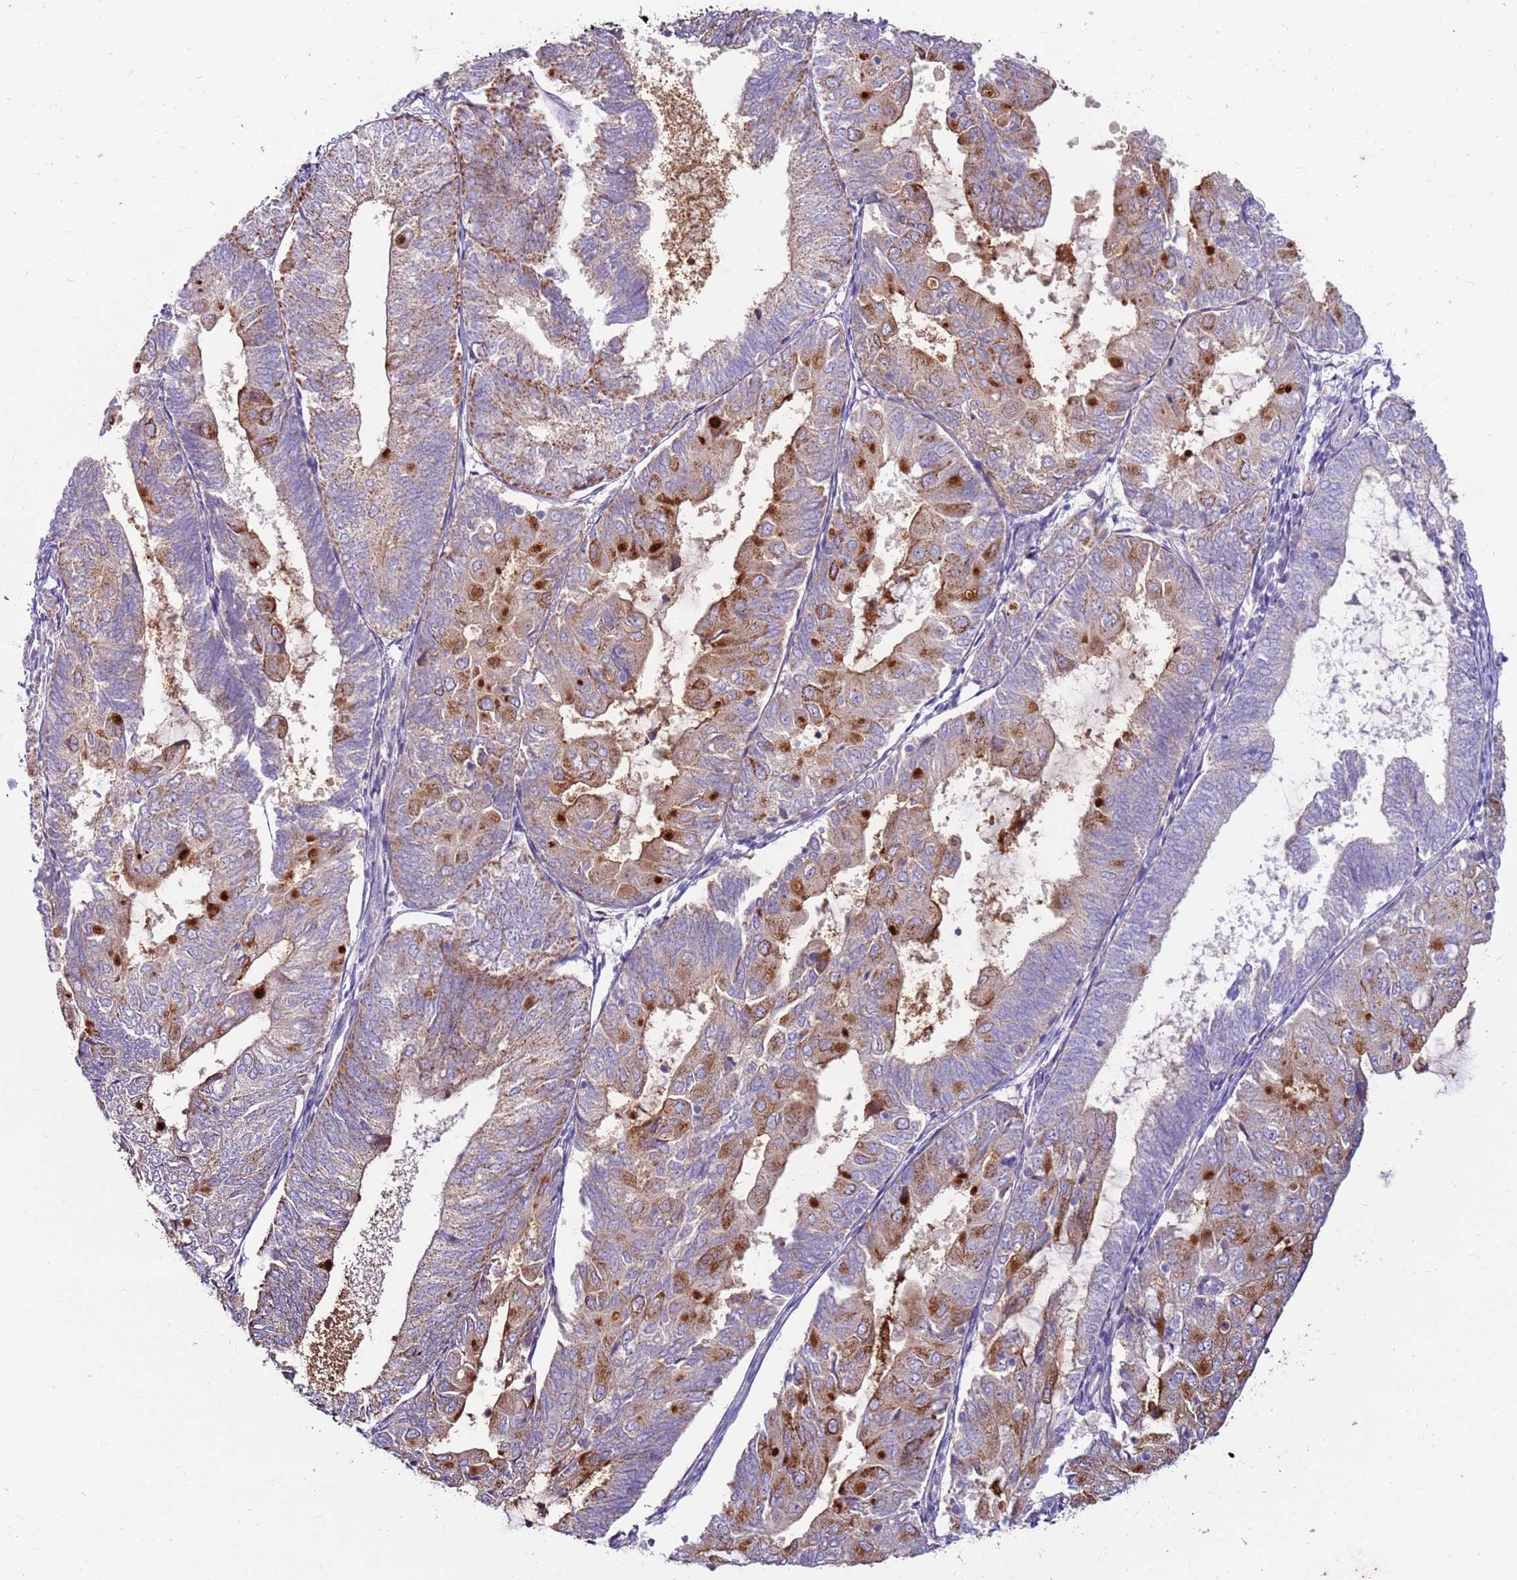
{"staining": {"intensity": "moderate", "quantity": "25%-75%", "location": "cytoplasmic/membranous"}, "tissue": "endometrial cancer", "cell_type": "Tumor cells", "image_type": "cancer", "snomed": [{"axis": "morphology", "description": "Adenocarcinoma, NOS"}, {"axis": "topography", "description": "Endometrium"}], "caption": "A medium amount of moderate cytoplasmic/membranous expression is seen in about 25%-75% of tumor cells in endometrial cancer tissue.", "gene": "SLC44A4", "patient": {"sex": "female", "age": 81}}